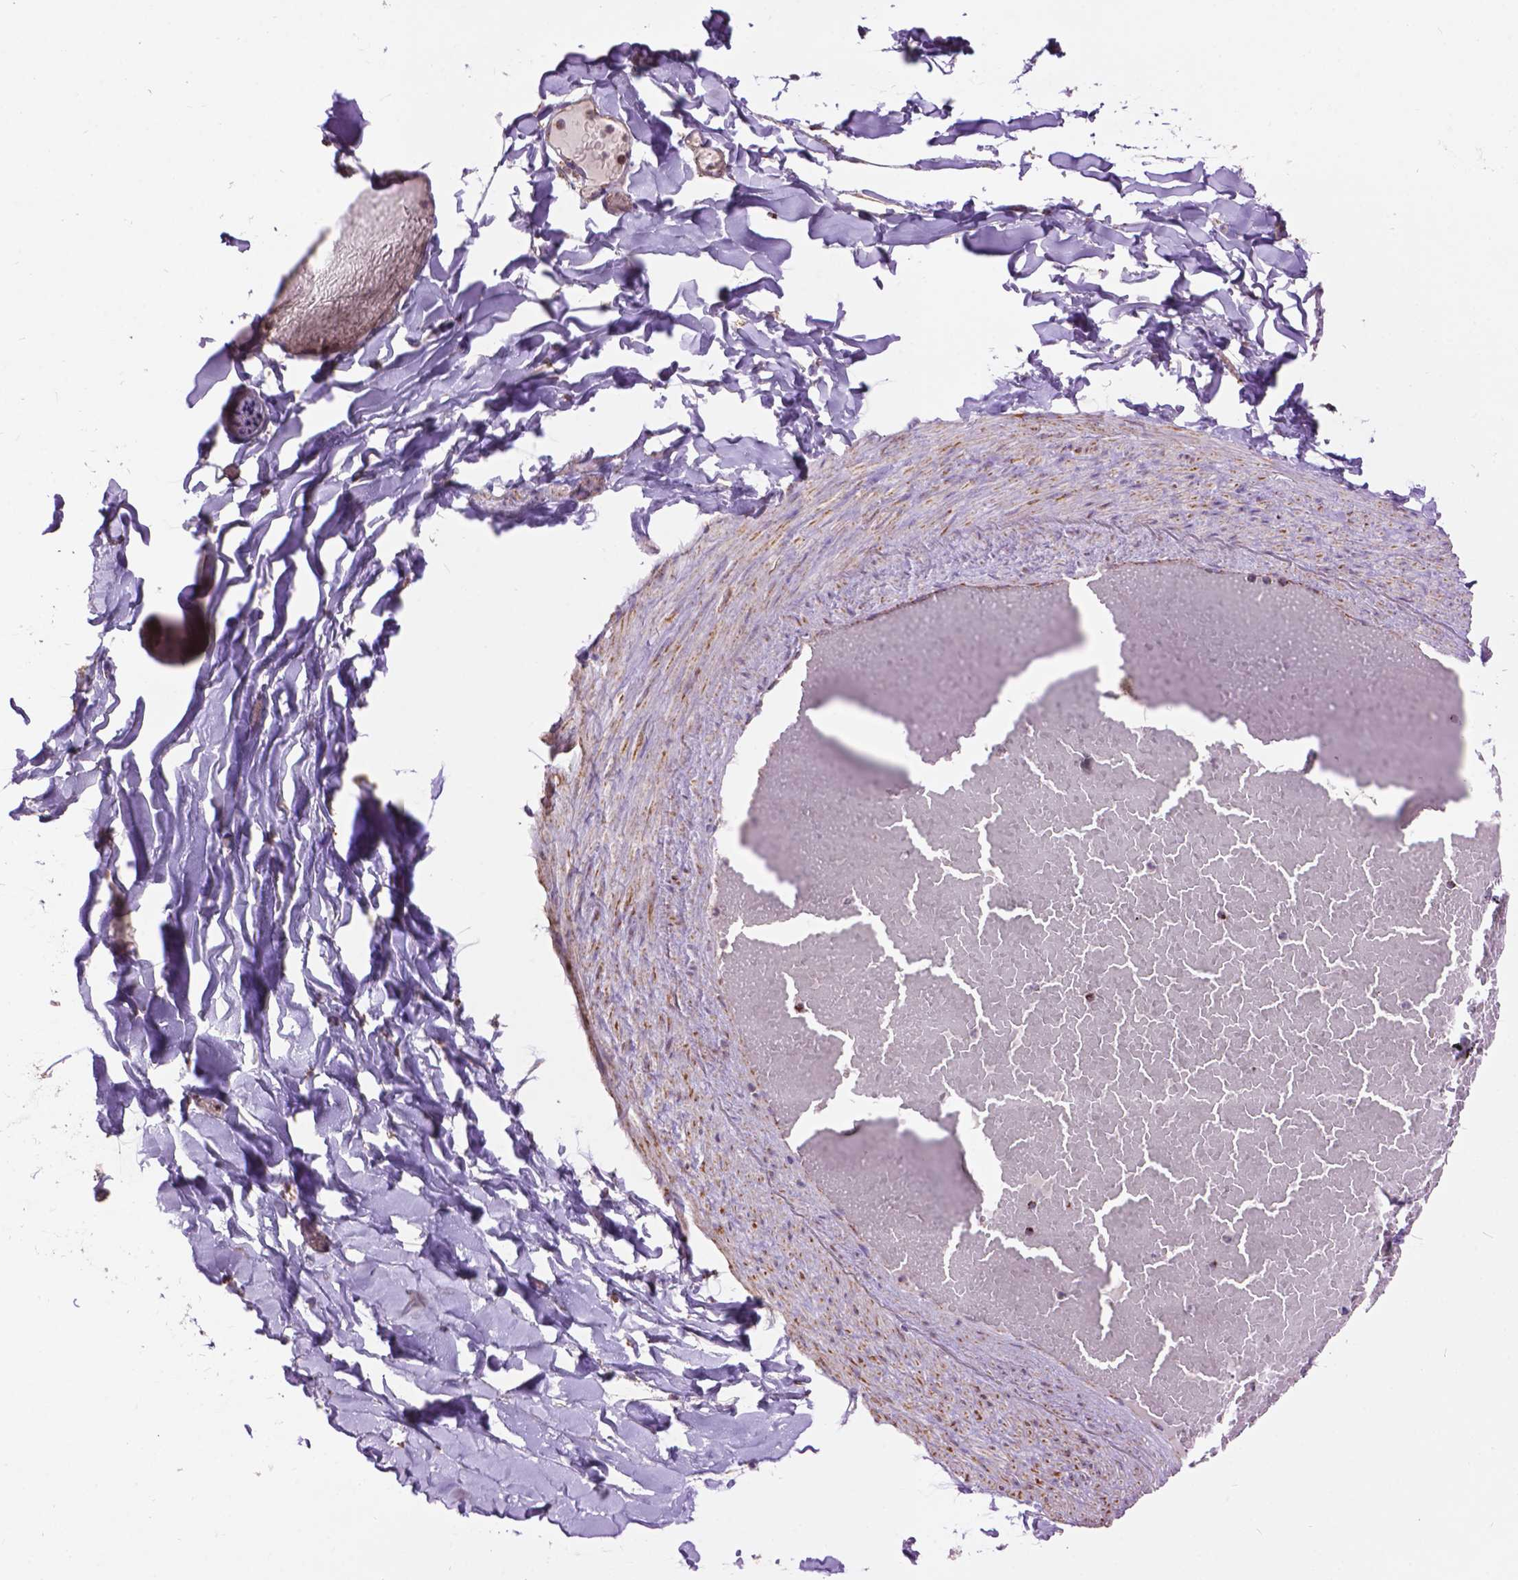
{"staining": {"intensity": "weak", "quantity": "25%-75%", "location": "cytoplasmic/membranous"}, "tissue": "adipose tissue", "cell_type": "Adipocytes", "image_type": "normal", "snomed": [{"axis": "morphology", "description": "Normal tissue, NOS"}, {"axis": "topography", "description": "Gallbladder"}, {"axis": "topography", "description": "Peripheral nerve tissue"}], "caption": "Brown immunohistochemical staining in benign human adipose tissue displays weak cytoplasmic/membranous expression in about 25%-75% of adipocytes. (Stains: DAB (3,3'-diaminobenzidine) in brown, nuclei in blue, Microscopy: brightfield microscopy at high magnification).", "gene": "PYCR3", "patient": {"sex": "female", "age": 45}}